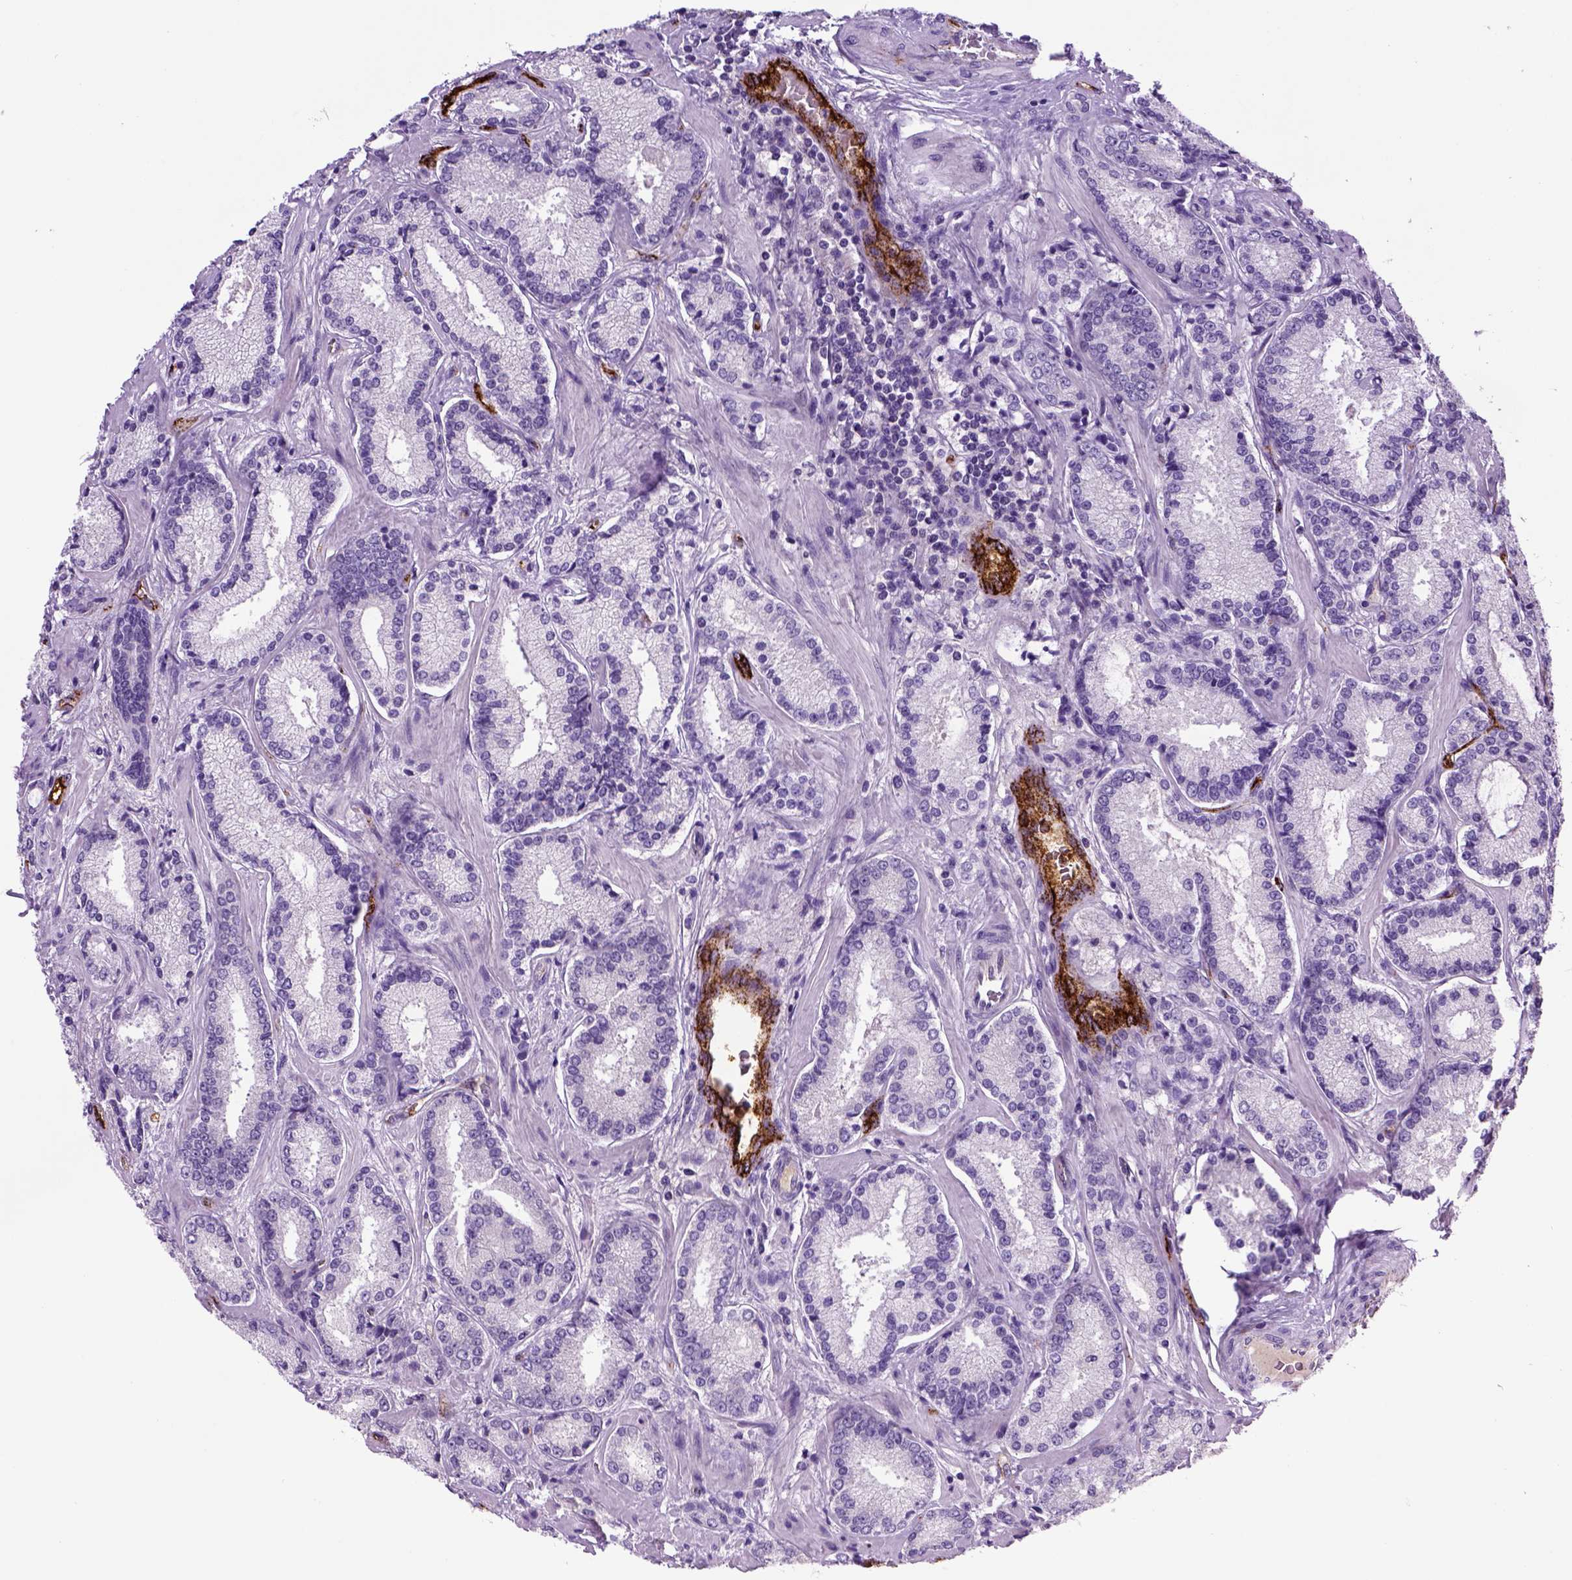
{"staining": {"intensity": "negative", "quantity": "none", "location": "none"}, "tissue": "prostate cancer", "cell_type": "Tumor cells", "image_type": "cancer", "snomed": [{"axis": "morphology", "description": "Adenocarcinoma, Low grade"}, {"axis": "topography", "description": "Prostate"}], "caption": "This is an IHC histopathology image of adenocarcinoma (low-grade) (prostate). There is no positivity in tumor cells.", "gene": "VWF", "patient": {"sex": "male", "age": 56}}